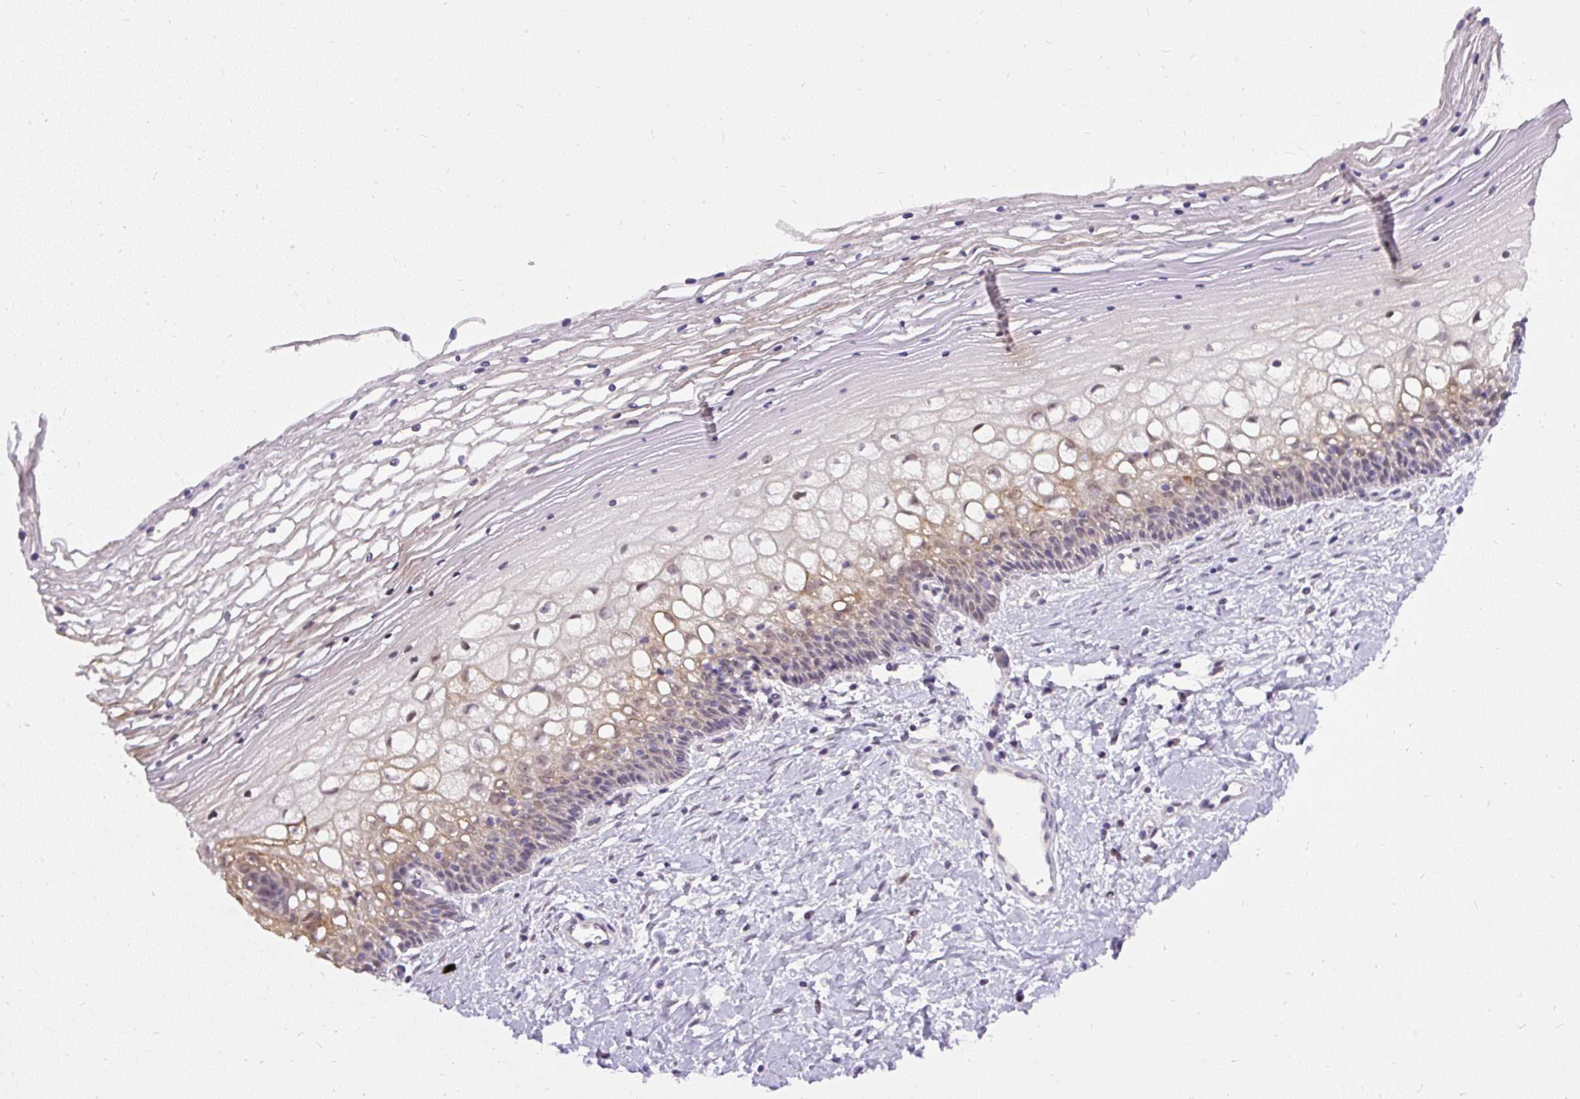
{"staining": {"intensity": "weak", "quantity": "<25%", "location": "cytoplasmic/membranous"}, "tissue": "cervix", "cell_type": "Glandular cells", "image_type": "normal", "snomed": [{"axis": "morphology", "description": "Normal tissue, NOS"}, {"axis": "topography", "description": "Cervix"}], "caption": "Immunohistochemistry (IHC) histopathology image of normal cervix: cervix stained with DAB demonstrates no significant protein staining in glandular cells.", "gene": "FAM117B", "patient": {"sex": "female", "age": 36}}